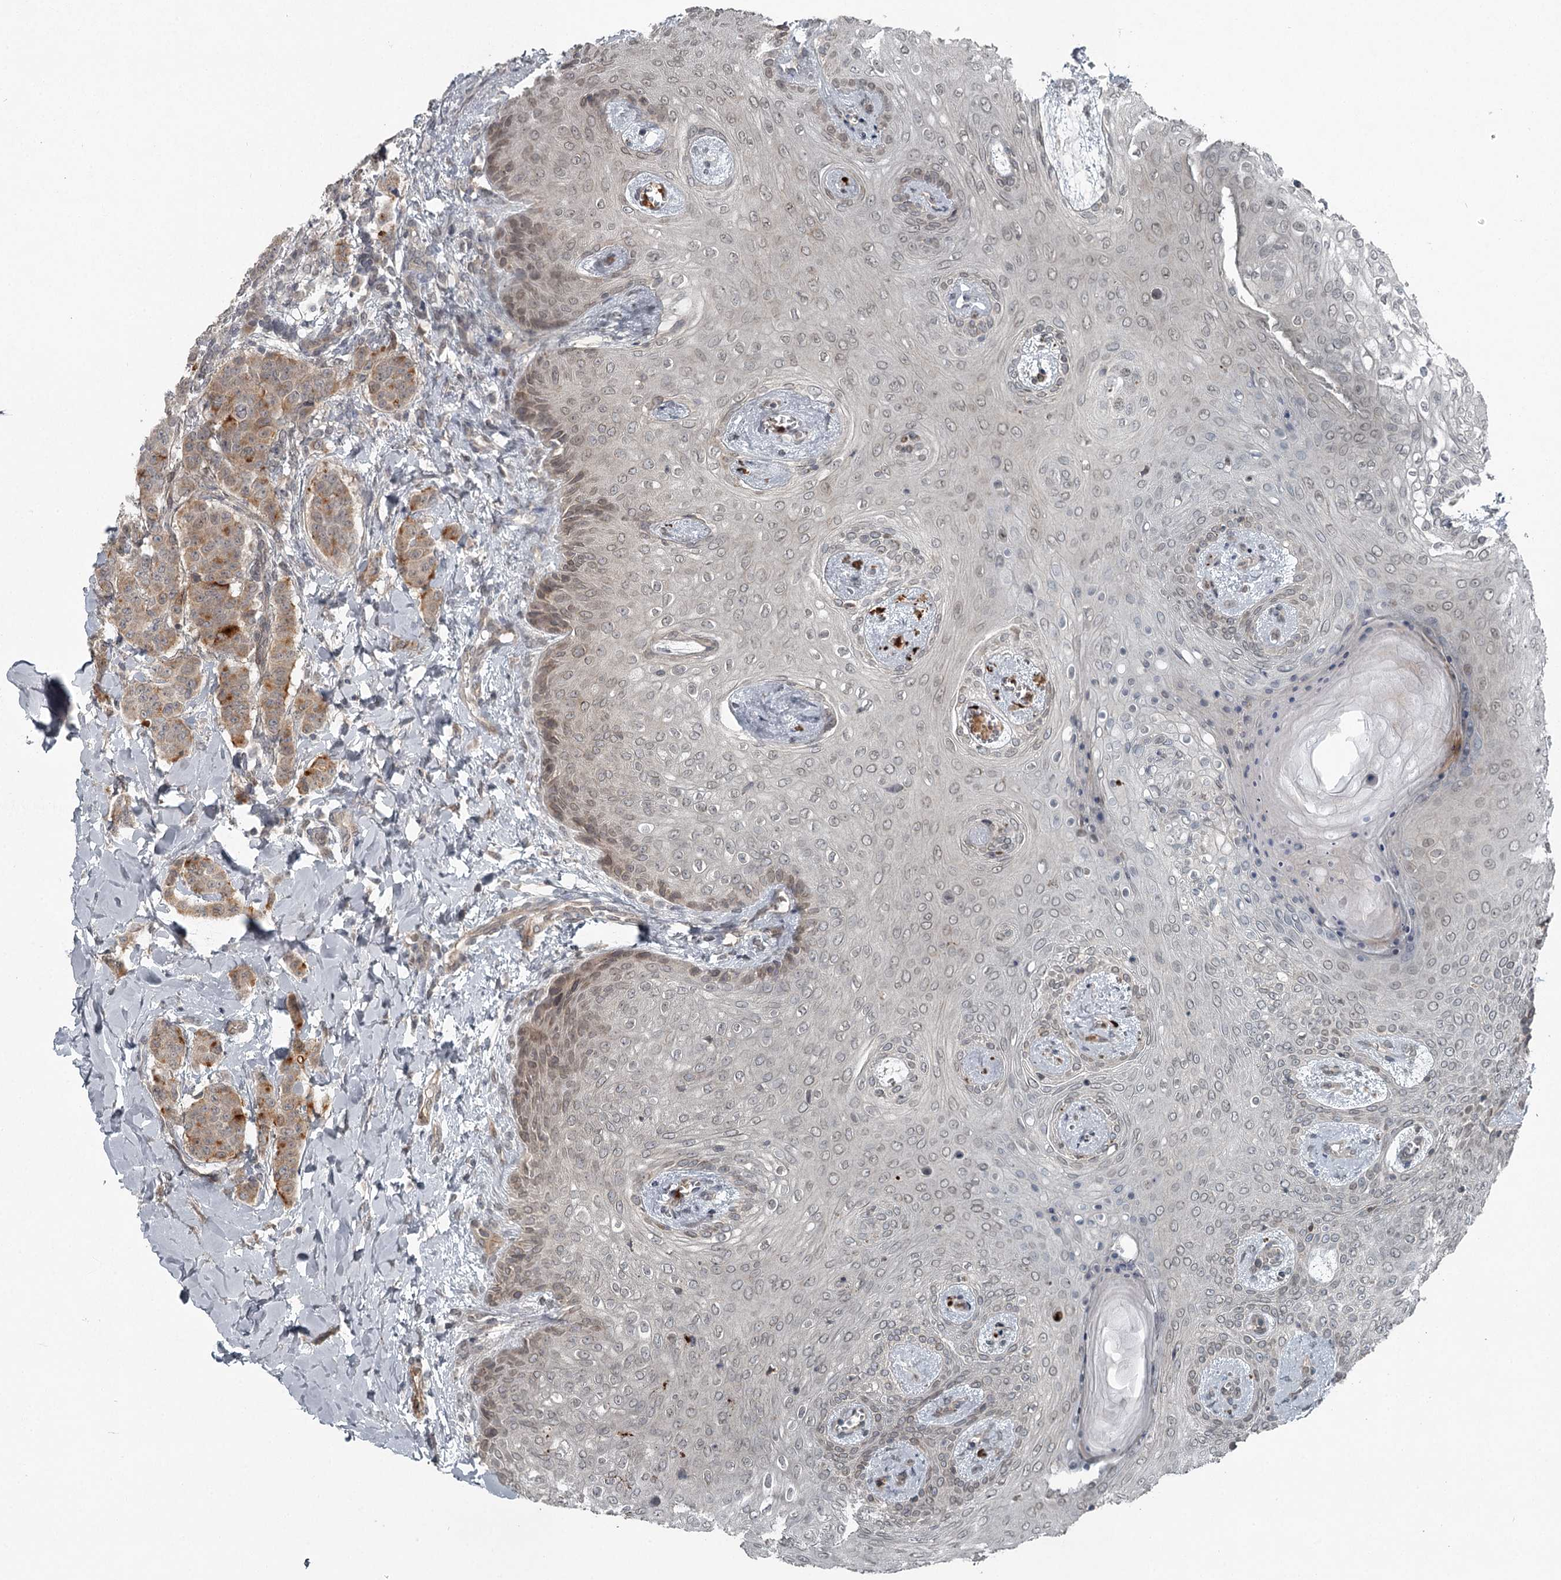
{"staining": {"intensity": "moderate", "quantity": "<25%", "location": "cytoplasmic/membranous"}, "tissue": "breast cancer", "cell_type": "Tumor cells", "image_type": "cancer", "snomed": [{"axis": "morphology", "description": "Duct carcinoma"}, {"axis": "topography", "description": "Breast"}], "caption": "A photomicrograph showing moderate cytoplasmic/membranous positivity in approximately <25% of tumor cells in breast intraductal carcinoma, as visualized by brown immunohistochemical staining.", "gene": "SLC39A8", "patient": {"sex": "female", "age": 40}}